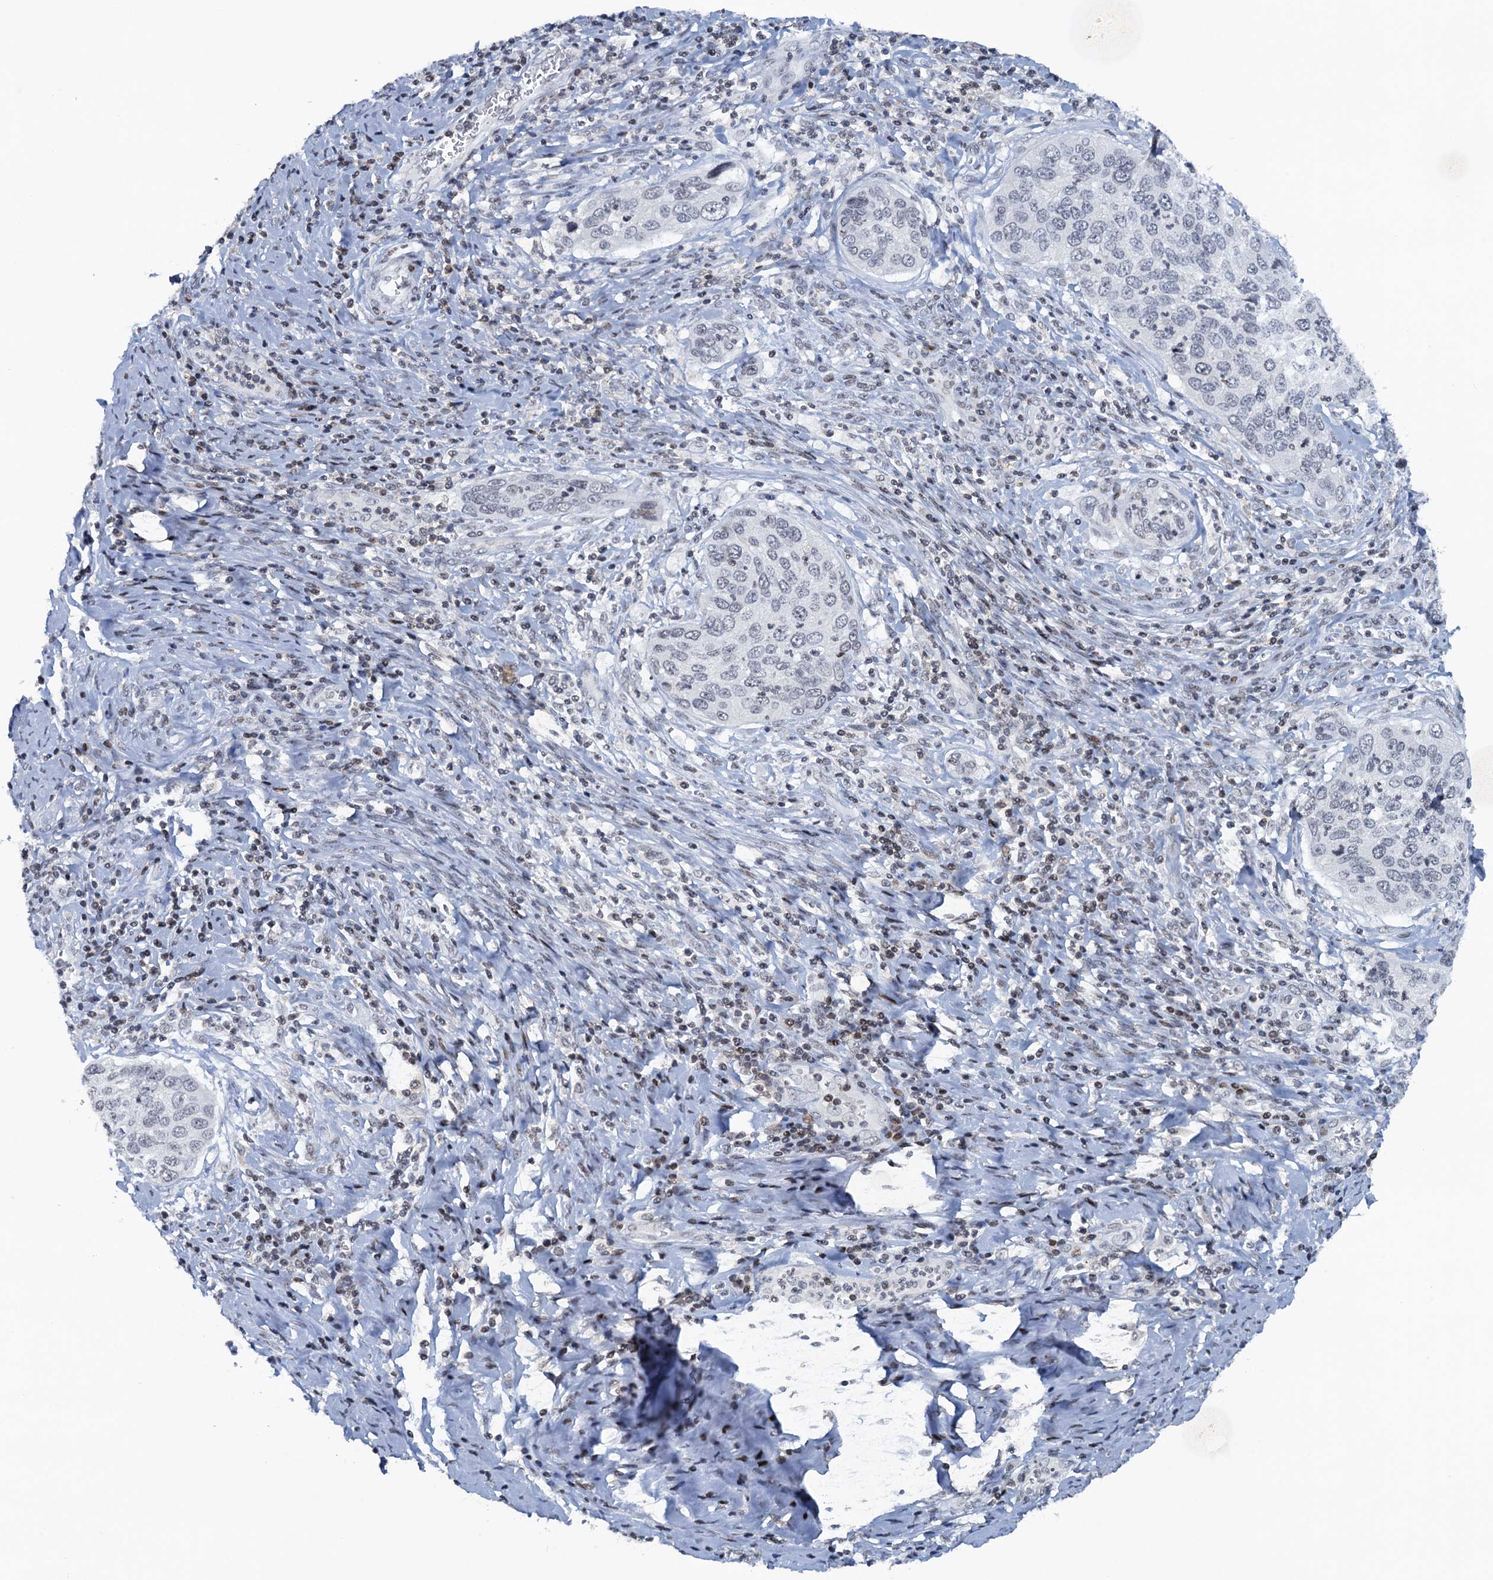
{"staining": {"intensity": "negative", "quantity": "none", "location": "none"}, "tissue": "cervical cancer", "cell_type": "Tumor cells", "image_type": "cancer", "snomed": [{"axis": "morphology", "description": "Squamous cell carcinoma, NOS"}, {"axis": "topography", "description": "Cervix"}], "caption": "A micrograph of human cervical cancer is negative for staining in tumor cells.", "gene": "FYB1", "patient": {"sex": "female", "age": 53}}